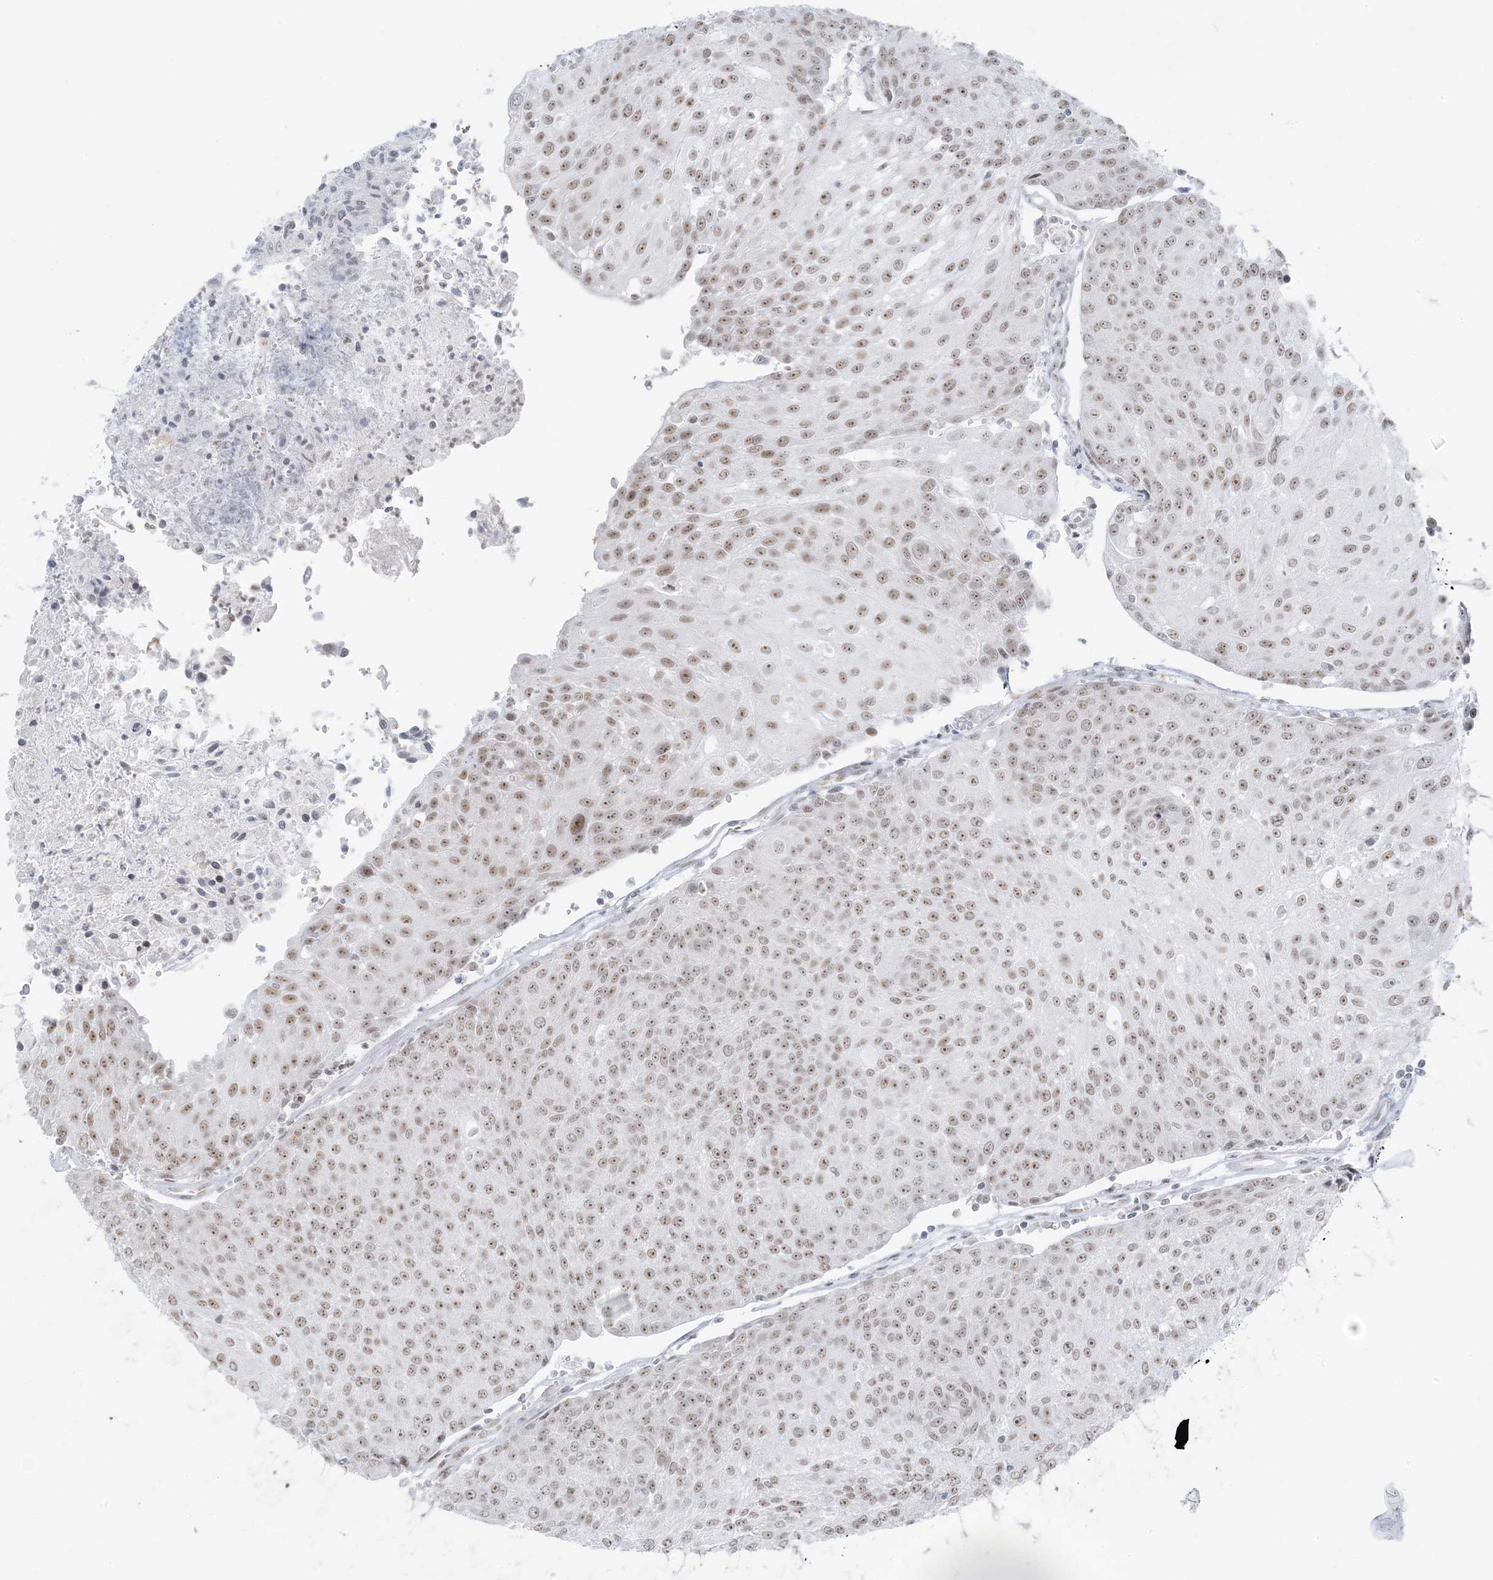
{"staining": {"intensity": "weak", "quantity": ">75%", "location": "nuclear"}, "tissue": "urothelial cancer", "cell_type": "Tumor cells", "image_type": "cancer", "snomed": [{"axis": "morphology", "description": "Urothelial carcinoma, High grade"}, {"axis": "topography", "description": "Urinary bladder"}], "caption": "Protein staining exhibits weak nuclear staining in about >75% of tumor cells in urothelial cancer.", "gene": "ZNF787", "patient": {"sex": "female", "age": 85}}